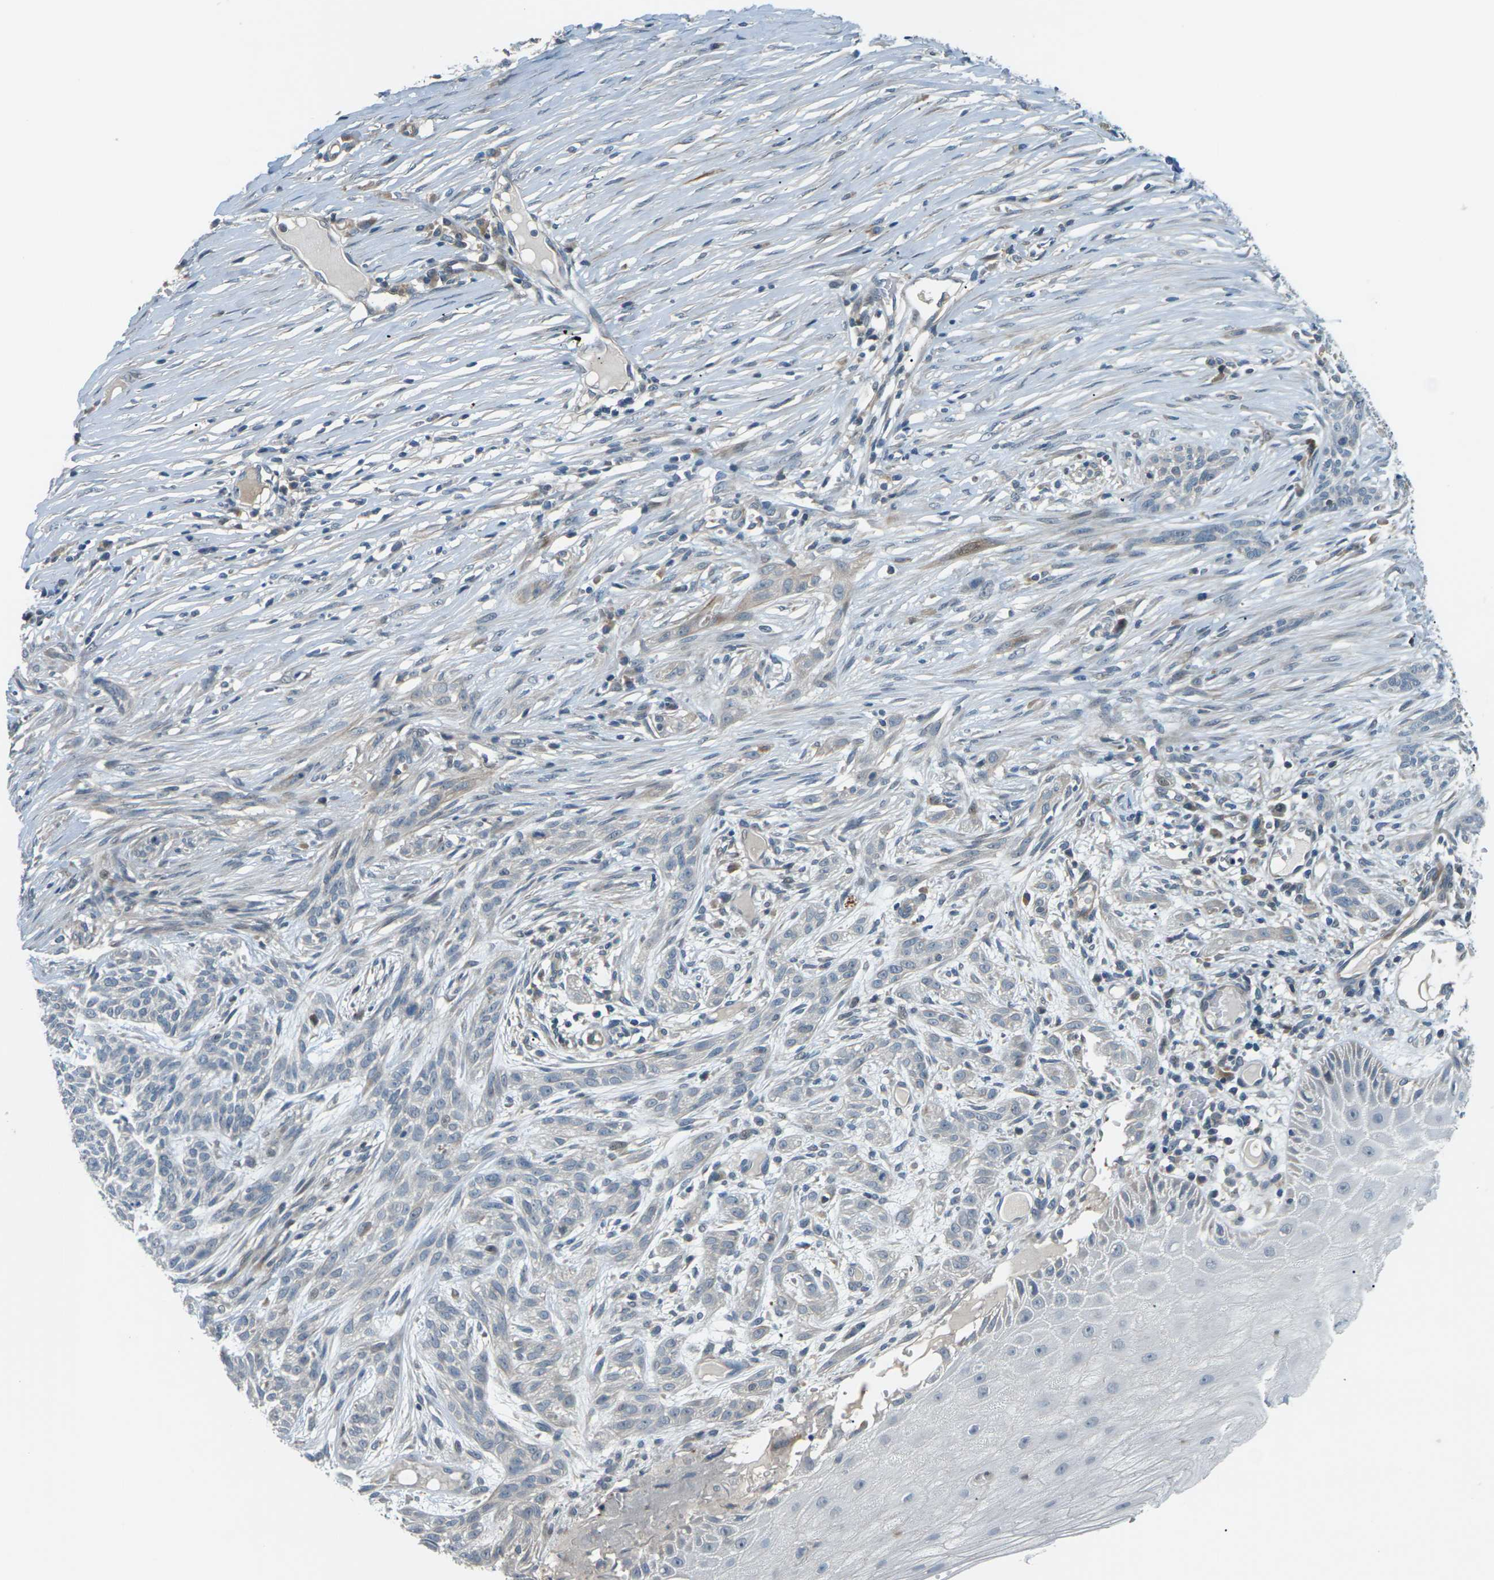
{"staining": {"intensity": "negative", "quantity": "none", "location": "none"}, "tissue": "skin cancer", "cell_type": "Tumor cells", "image_type": "cancer", "snomed": [{"axis": "morphology", "description": "Basal cell carcinoma"}, {"axis": "topography", "description": "Skin"}], "caption": "Human skin cancer (basal cell carcinoma) stained for a protein using IHC shows no expression in tumor cells.", "gene": "SLC13A3", "patient": {"sex": "female", "age": 59}}